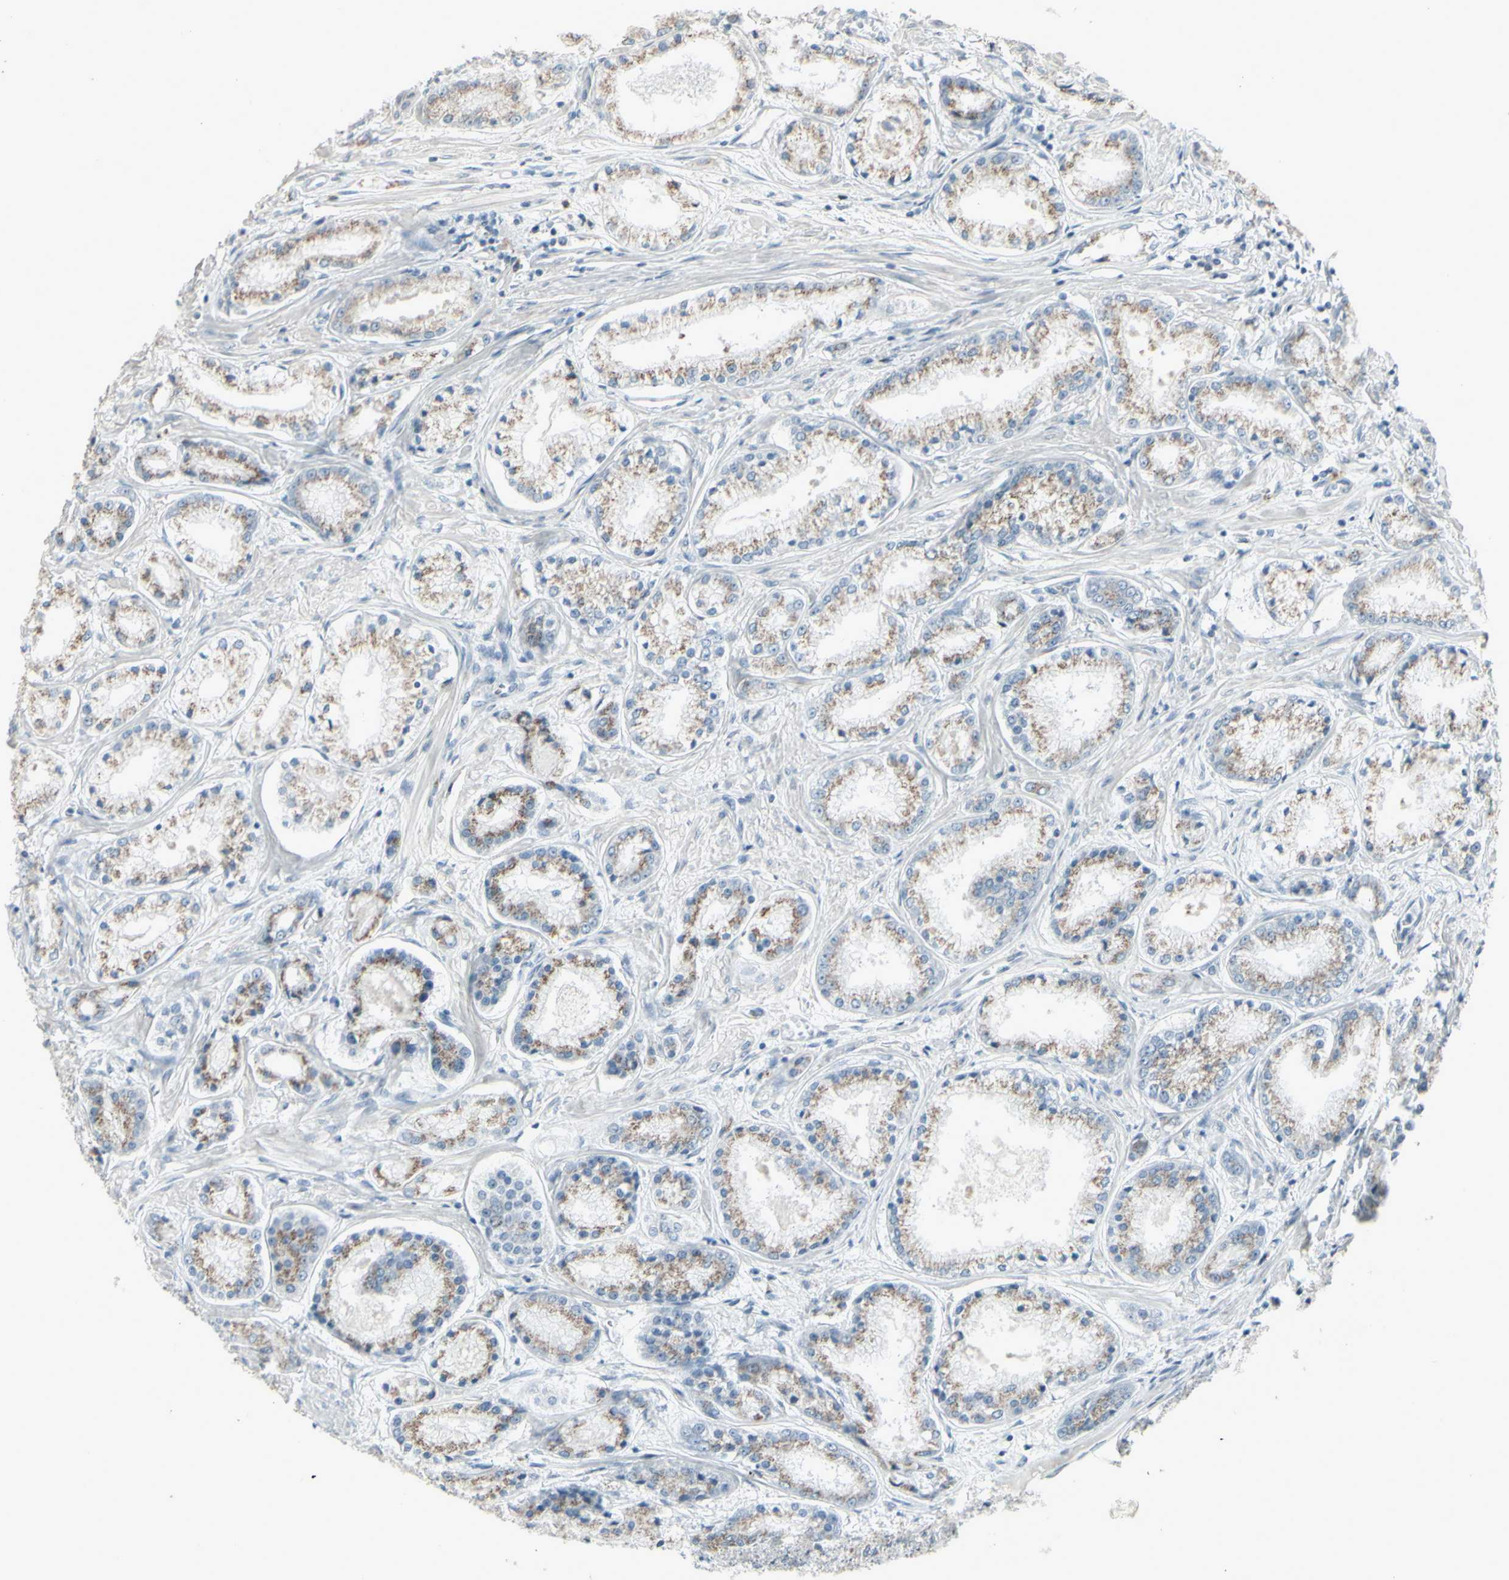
{"staining": {"intensity": "weak", "quantity": "25%-75%", "location": "cytoplasmic/membranous"}, "tissue": "prostate cancer", "cell_type": "Tumor cells", "image_type": "cancer", "snomed": [{"axis": "morphology", "description": "Adenocarcinoma, High grade"}, {"axis": "topography", "description": "Prostate"}], "caption": "Immunohistochemistry of human prostate cancer (adenocarcinoma (high-grade)) demonstrates low levels of weak cytoplasmic/membranous positivity in approximately 25%-75% of tumor cells.", "gene": "CD79B", "patient": {"sex": "male", "age": 59}}